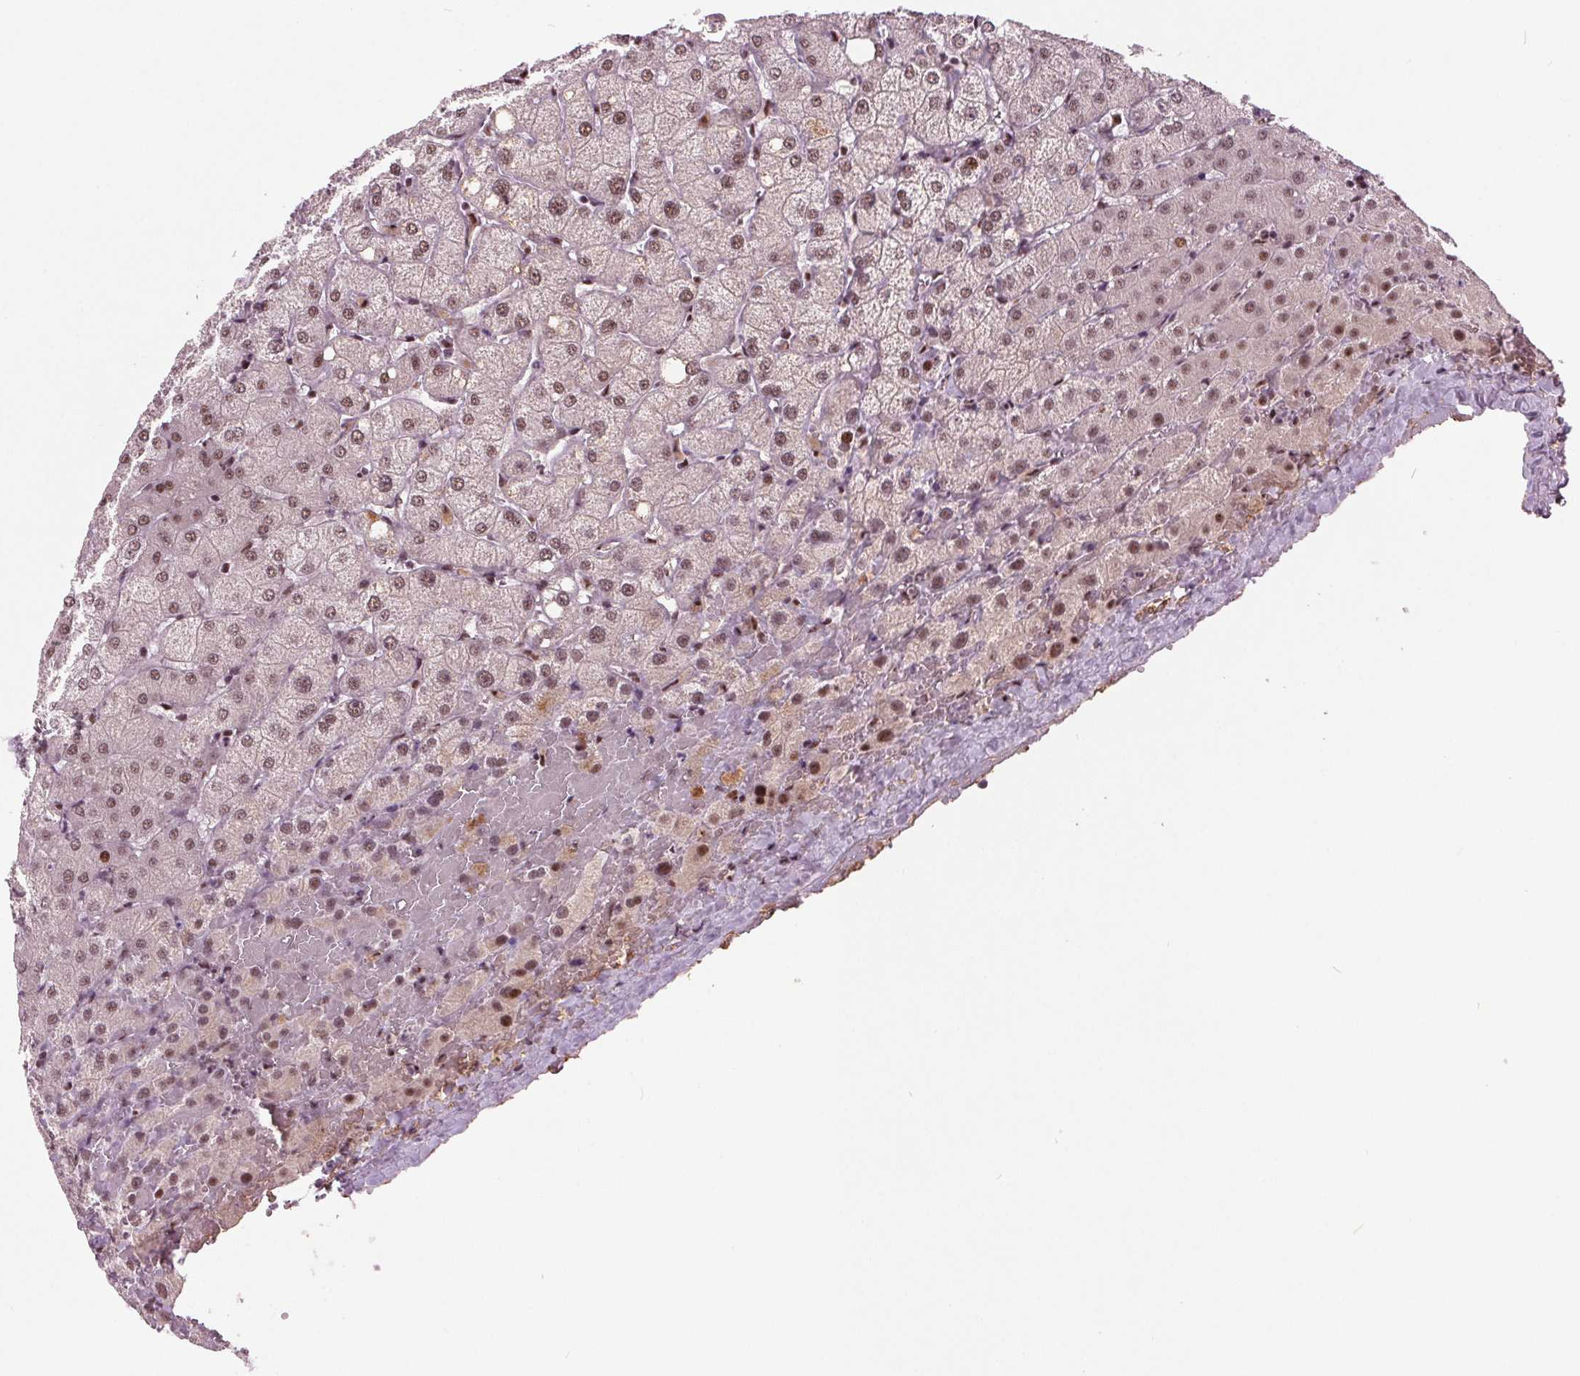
{"staining": {"intensity": "moderate", "quantity": ">75%", "location": "nuclear"}, "tissue": "liver", "cell_type": "Cholangiocytes", "image_type": "normal", "snomed": [{"axis": "morphology", "description": "Normal tissue, NOS"}, {"axis": "topography", "description": "Liver"}], "caption": "The micrograph displays a brown stain indicating the presence of a protein in the nuclear of cholangiocytes in liver. The staining was performed using DAB (3,3'-diaminobenzidine), with brown indicating positive protein expression. Nuclei are stained blue with hematoxylin.", "gene": "TTC34", "patient": {"sex": "female", "age": 54}}